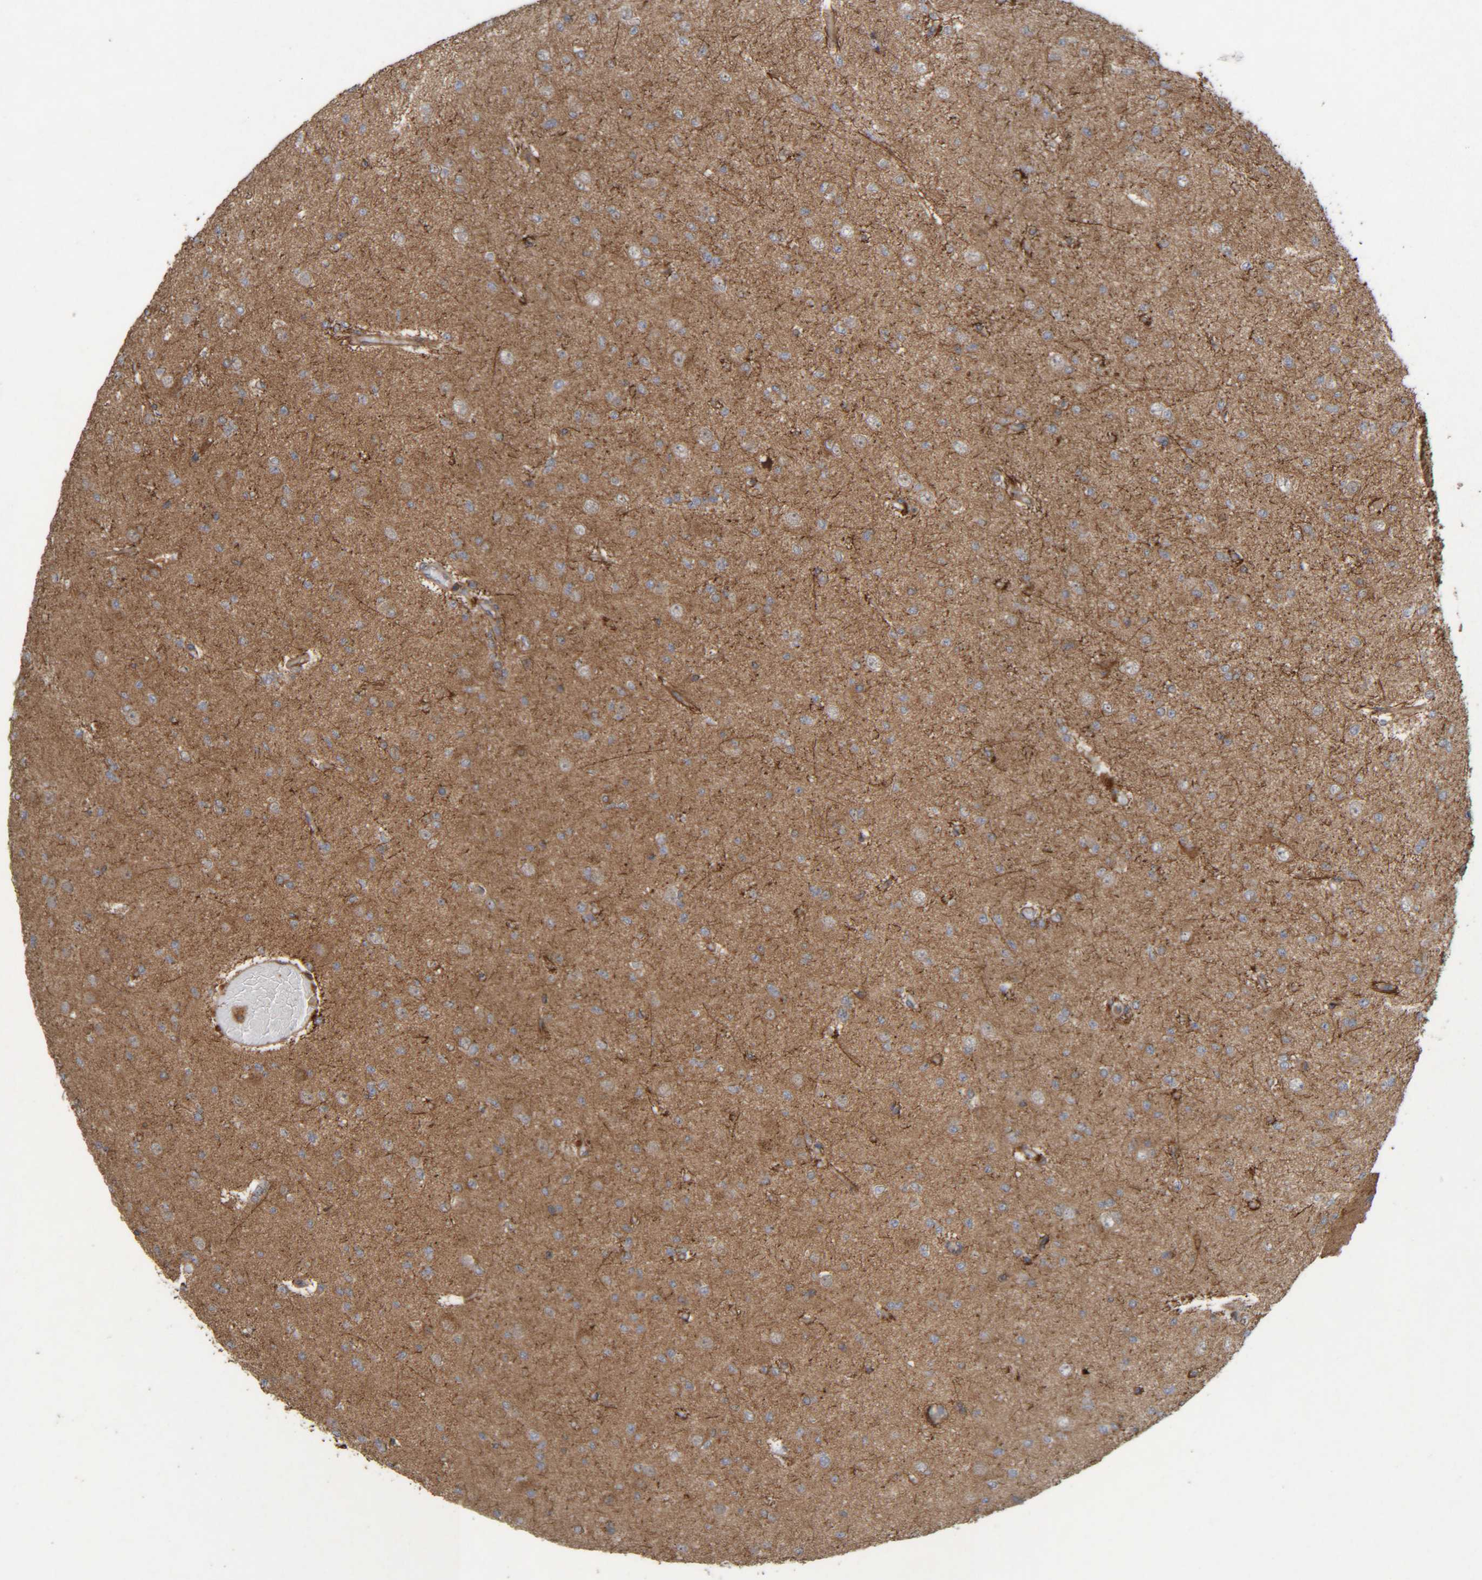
{"staining": {"intensity": "moderate", "quantity": ">75%", "location": "cytoplasmic/membranous"}, "tissue": "glioma", "cell_type": "Tumor cells", "image_type": "cancer", "snomed": [{"axis": "morphology", "description": "Glioma, malignant, Low grade"}, {"axis": "topography", "description": "Brain"}], "caption": "Immunohistochemical staining of human glioma shows medium levels of moderate cytoplasmic/membranous protein staining in approximately >75% of tumor cells.", "gene": "CCDC57", "patient": {"sex": "female", "age": 22}}